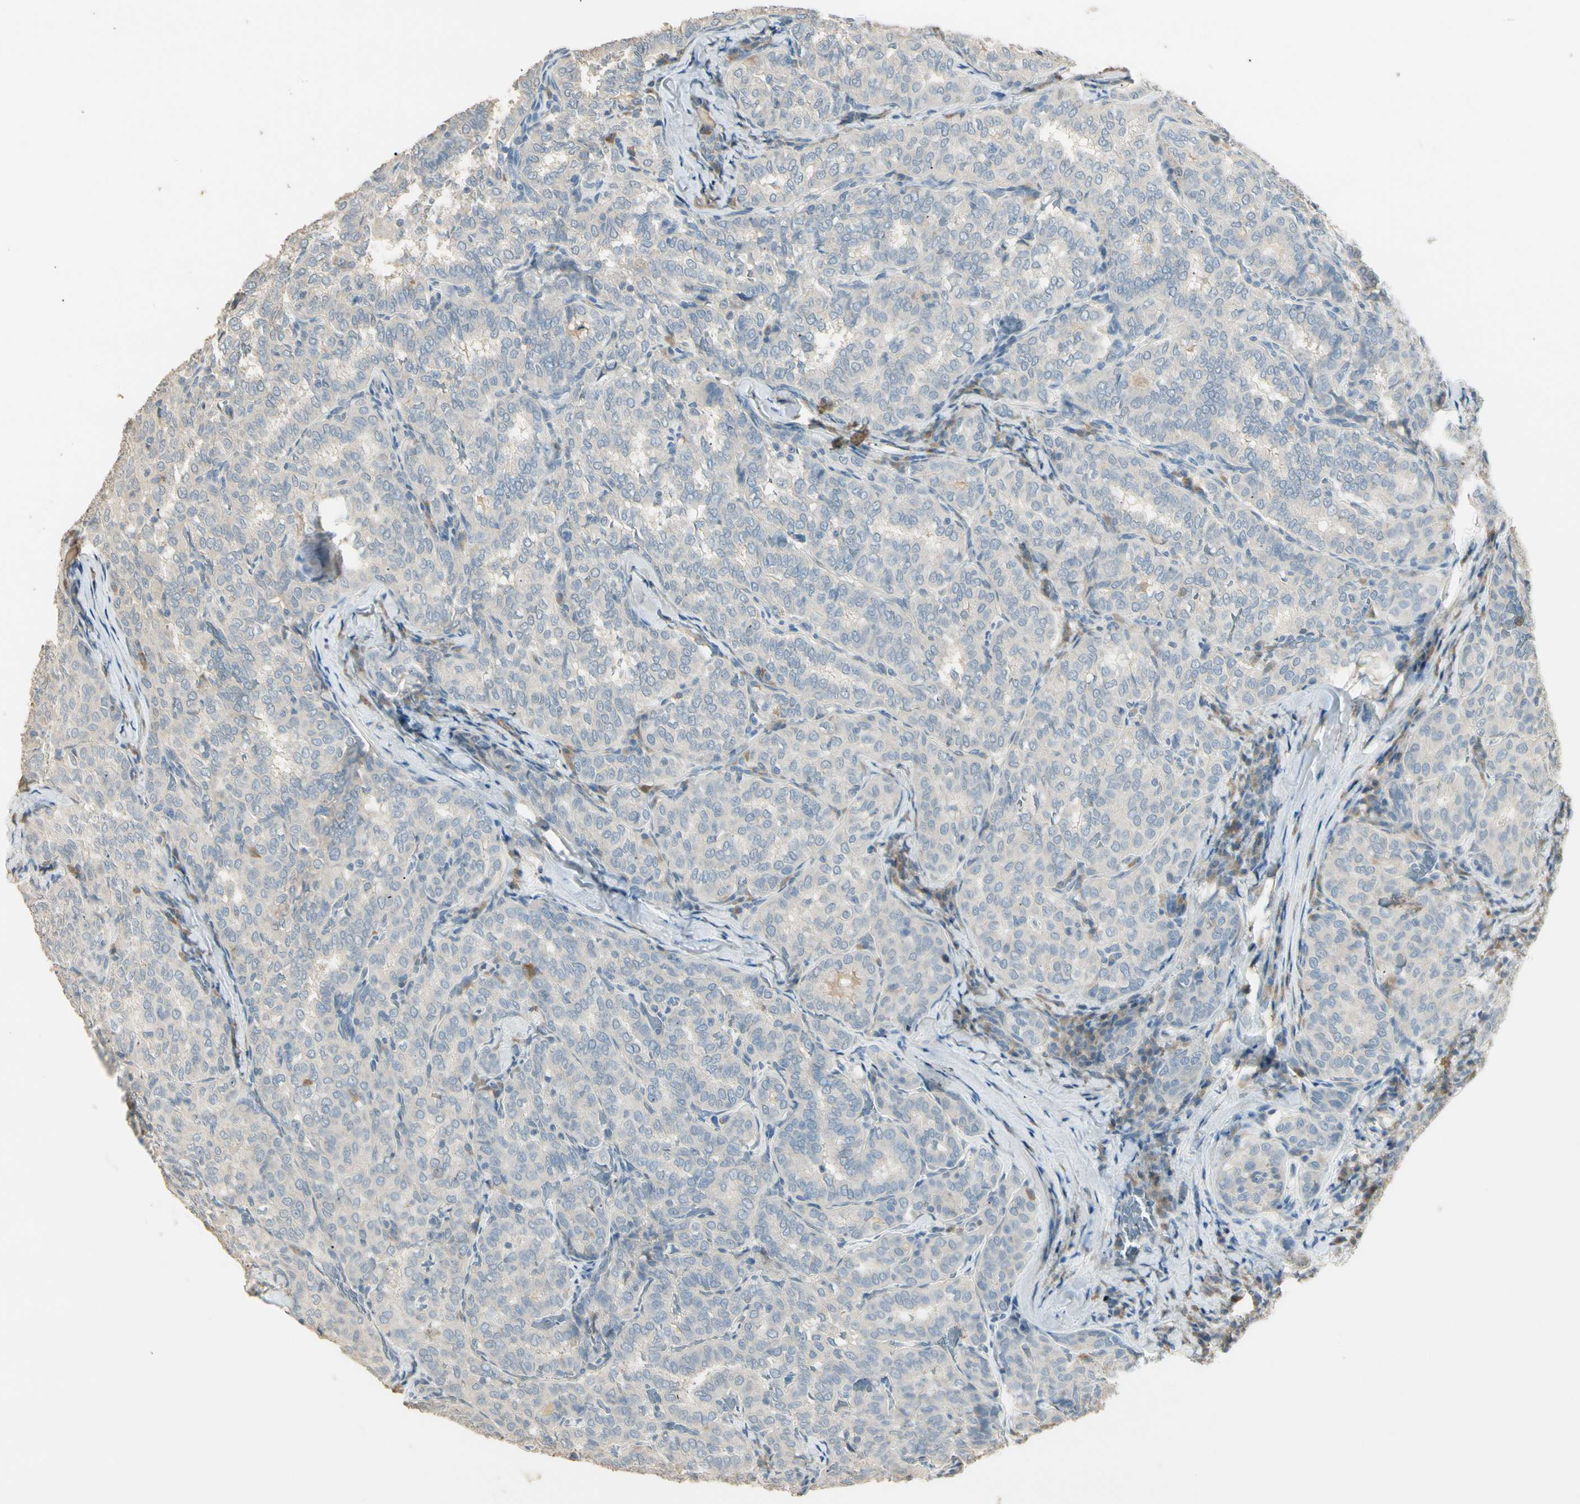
{"staining": {"intensity": "weak", "quantity": "<25%", "location": "cytoplasmic/membranous"}, "tissue": "thyroid cancer", "cell_type": "Tumor cells", "image_type": "cancer", "snomed": [{"axis": "morphology", "description": "Normal tissue, NOS"}, {"axis": "morphology", "description": "Papillary adenocarcinoma, NOS"}, {"axis": "topography", "description": "Thyroid gland"}], "caption": "This is an immunohistochemistry (IHC) image of thyroid papillary adenocarcinoma. There is no staining in tumor cells.", "gene": "GNE", "patient": {"sex": "female", "age": 30}}